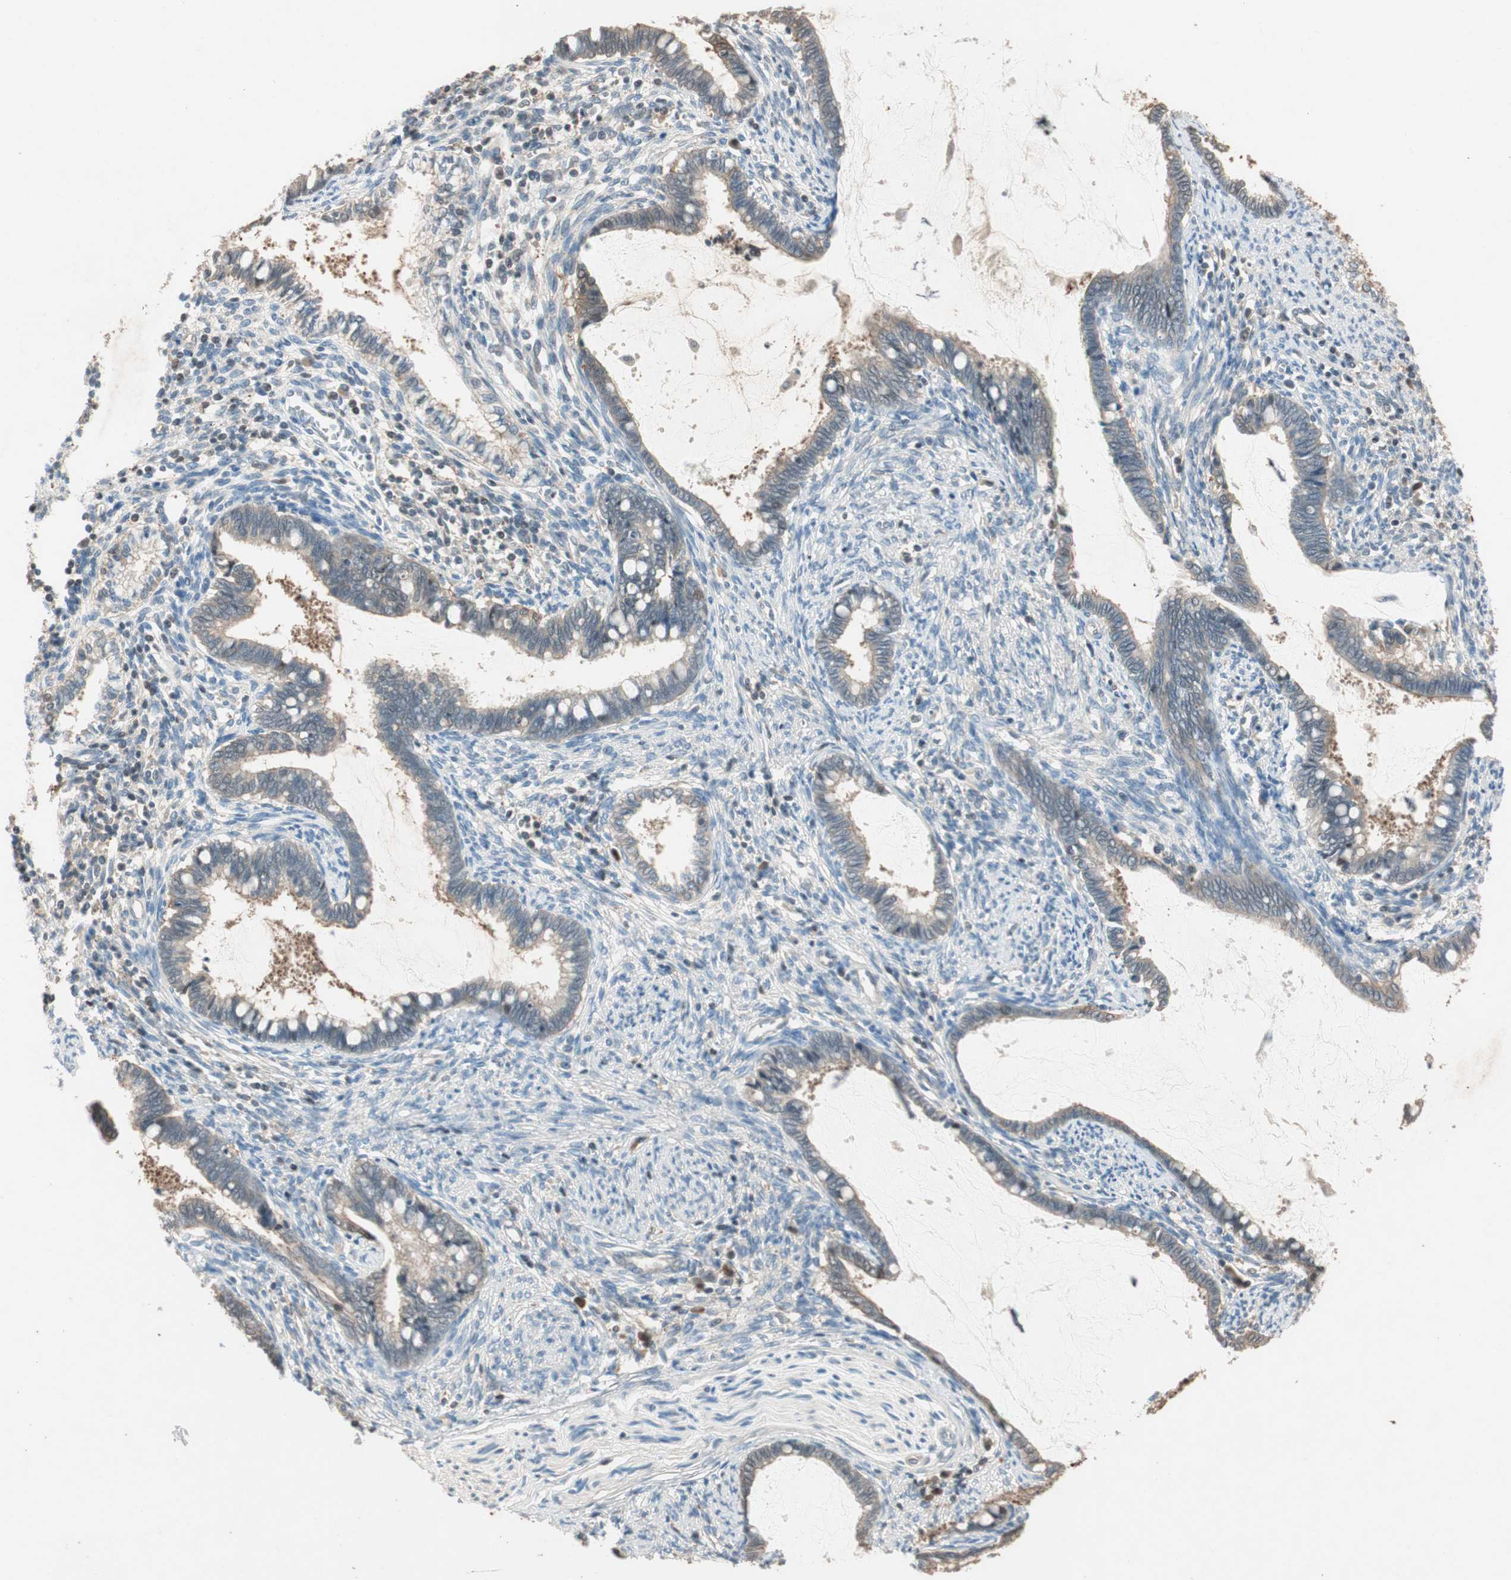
{"staining": {"intensity": "negative", "quantity": "none", "location": "none"}, "tissue": "cervical cancer", "cell_type": "Tumor cells", "image_type": "cancer", "snomed": [{"axis": "morphology", "description": "Adenocarcinoma, NOS"}, {"axis": "topography", "description": "Cervix"}], "caption": "Histopathology image shows no significant protein expression in tumor cells of cervical cancer.", "gene": "SERPINB5", "patient": {"sex": "female", "age": 44}}